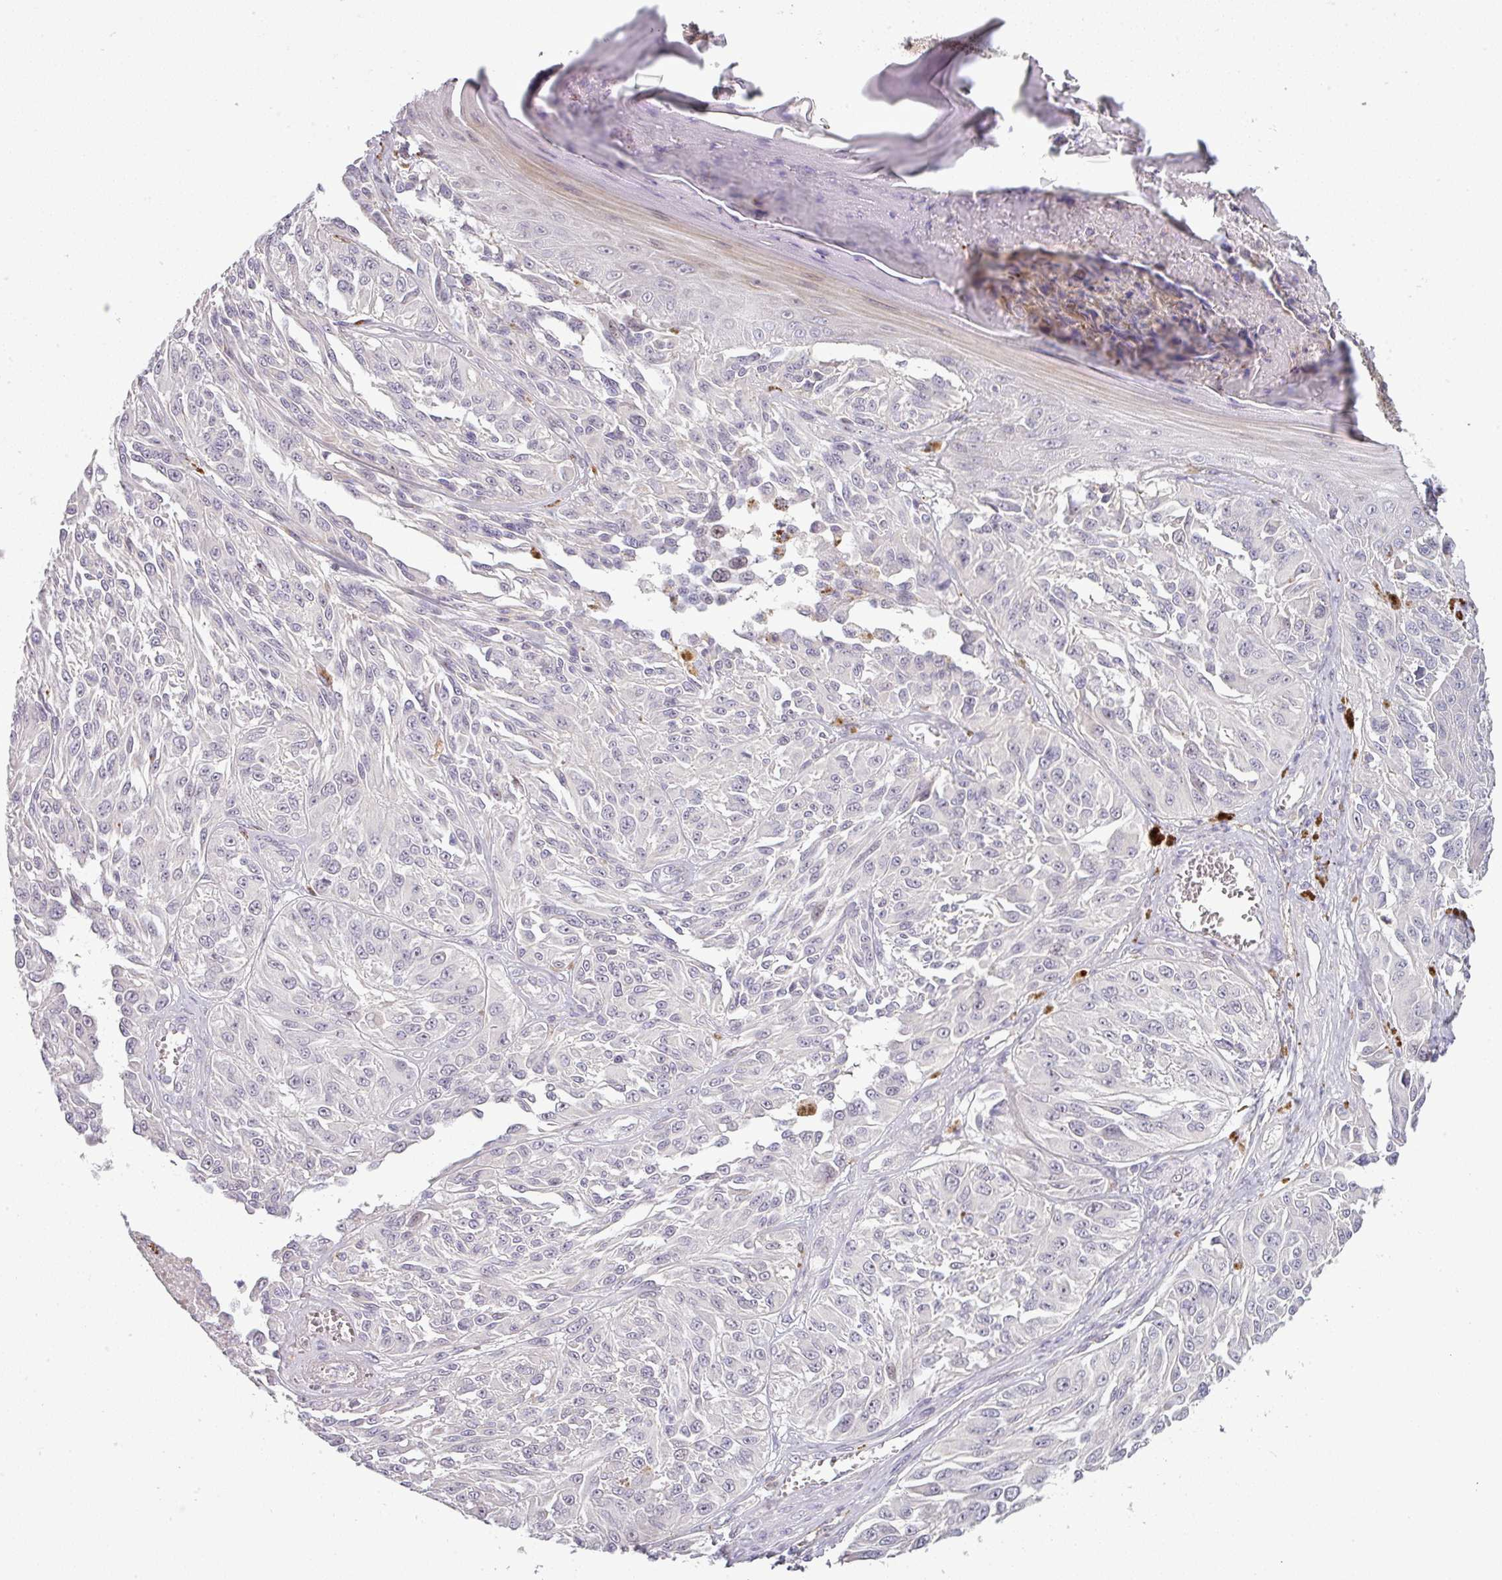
{"staining": {"intensity": "negative", "quantity": "none", "location": "none"}, "tissue": "melanoma", "cell_type": "Tumor cells", "image_type": "cancer", "snomed": [{"axis": "morphology", "description": "Malignant melanoma, NOS"}, {"axis": "topography", "description": "Skin"}], "caption": "An immunohistochemistry image of malignant melanoma is shown. There is no staining in tumor cells of malignant melanoma.", "gene": "C2orf16", "patient": {"sex": "male", "age": 94}}